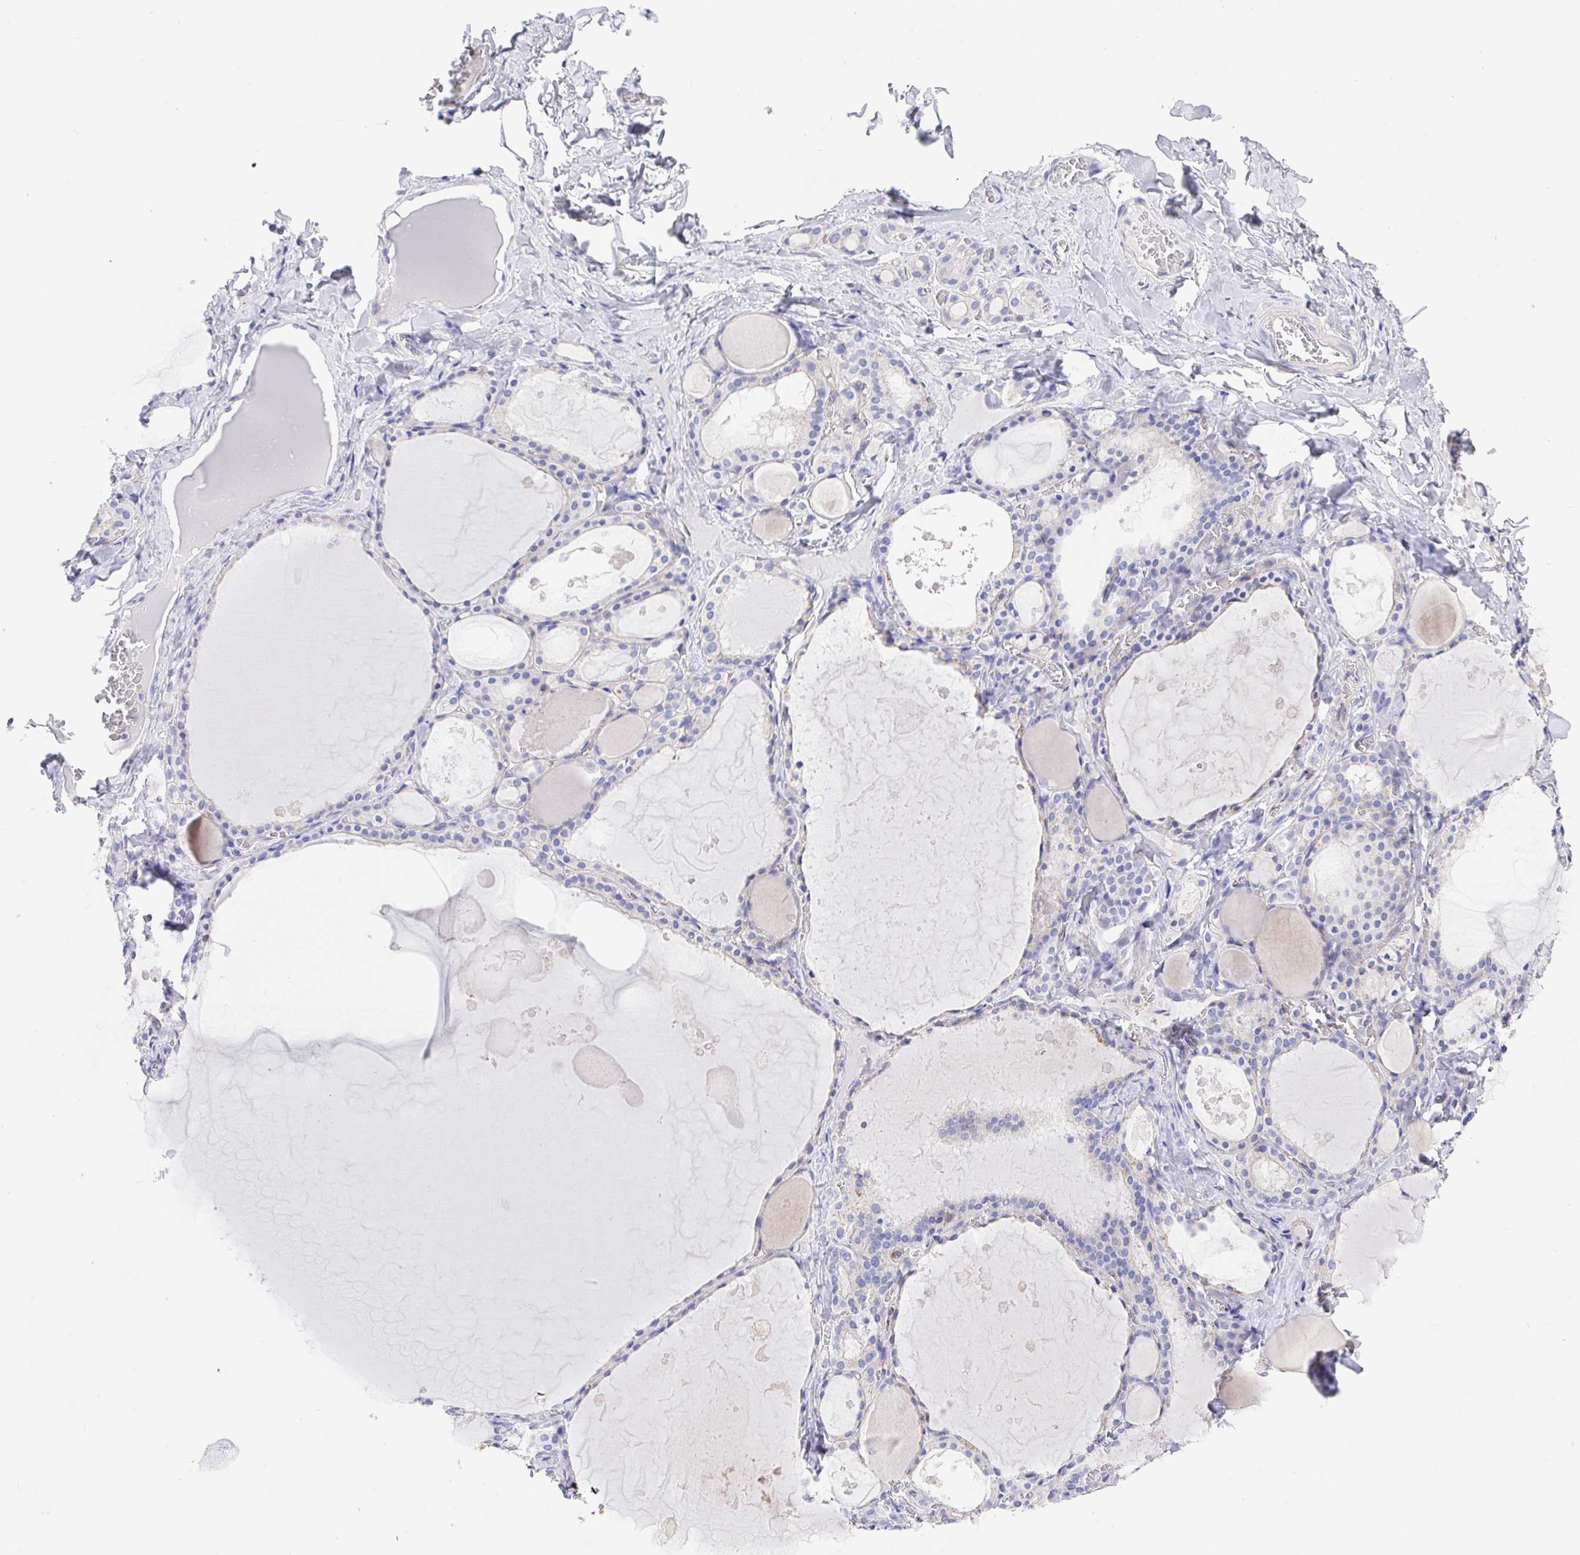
{"staining": {"intensity": "negative", "quantity": "none", "location": "none"}, "tissue": "thyroid gland", "cell_type": "Glandular cells", "image_type": "normal", "snomed": [{"axis": "morphology", "description": "Normal tissue, NOS"}, {"axis": "topography", "description": "Thyroid gland"}], "caption": "IHC photomicrograph of normal human thyroid gland stained for a protein (brown), which shows no staining in glandular cells. Brightfield microscopy of immunohistochemistry (IHC) stained with DAB (brown) and hematoxylin (blue), captured at high magnification.", "gene": "PRG3", "patient": {"sex": "male", "age": 56}}